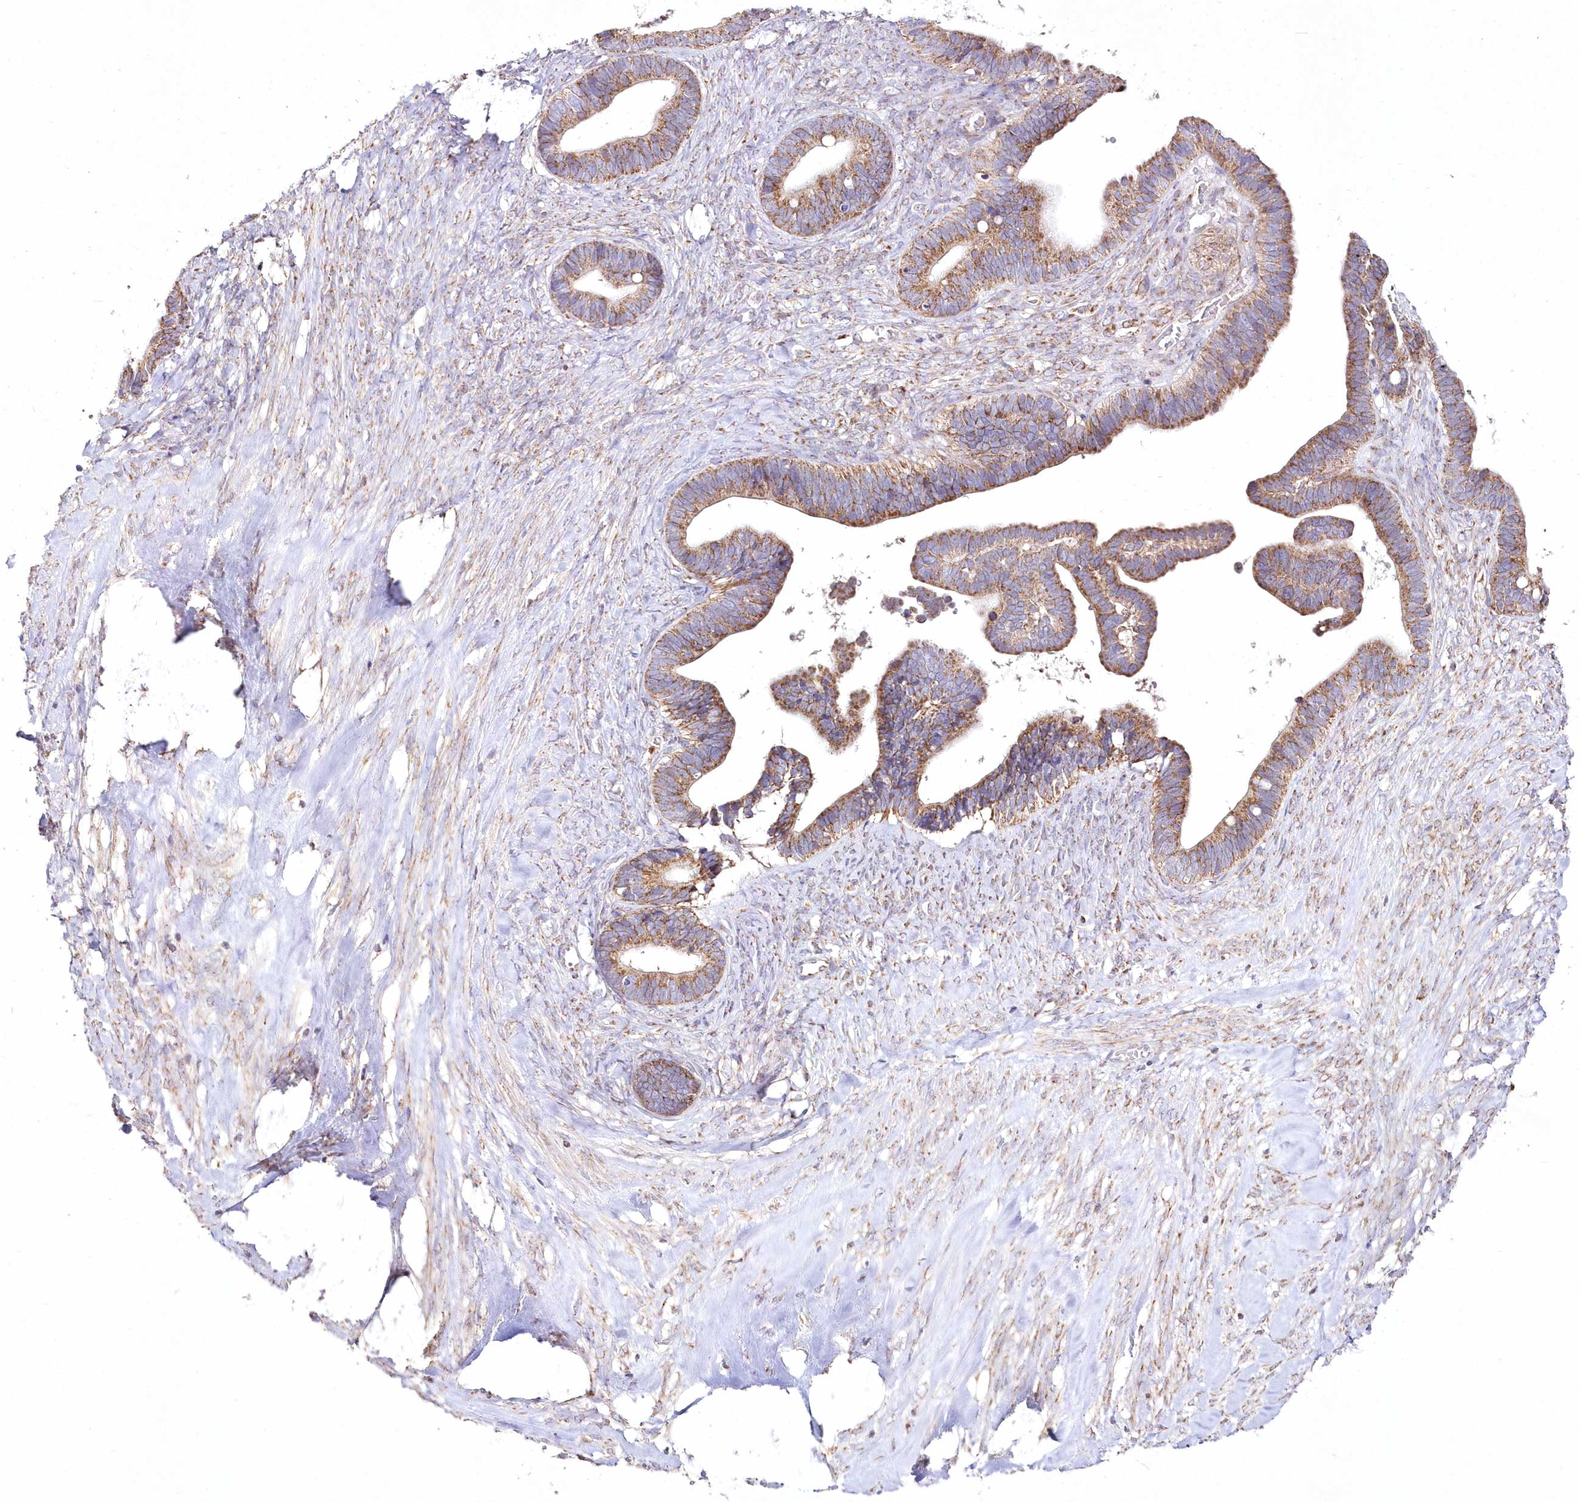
{"staining": {"intensity": "moderate", "quantity": ">75%", "location": "cytoplasmic/membranous"}, "tissue": "ovarian cancer", "cell_type": "Tumor cells", "image_type": "cancer", "snomed": [{"axis": "morphology", "description": "Cystadenocarcinoma, serous, NOS"}, {"axis": "topography", "description": "Ovary"}], "caption": "Ovarian serous cystadenocarcinoma tissue exhibits moderate cytoplasmic/membranous expression in approximately >75% of tumor cells", "gene": "DNA2", "patient": {"sex": "female", "age": 56}}